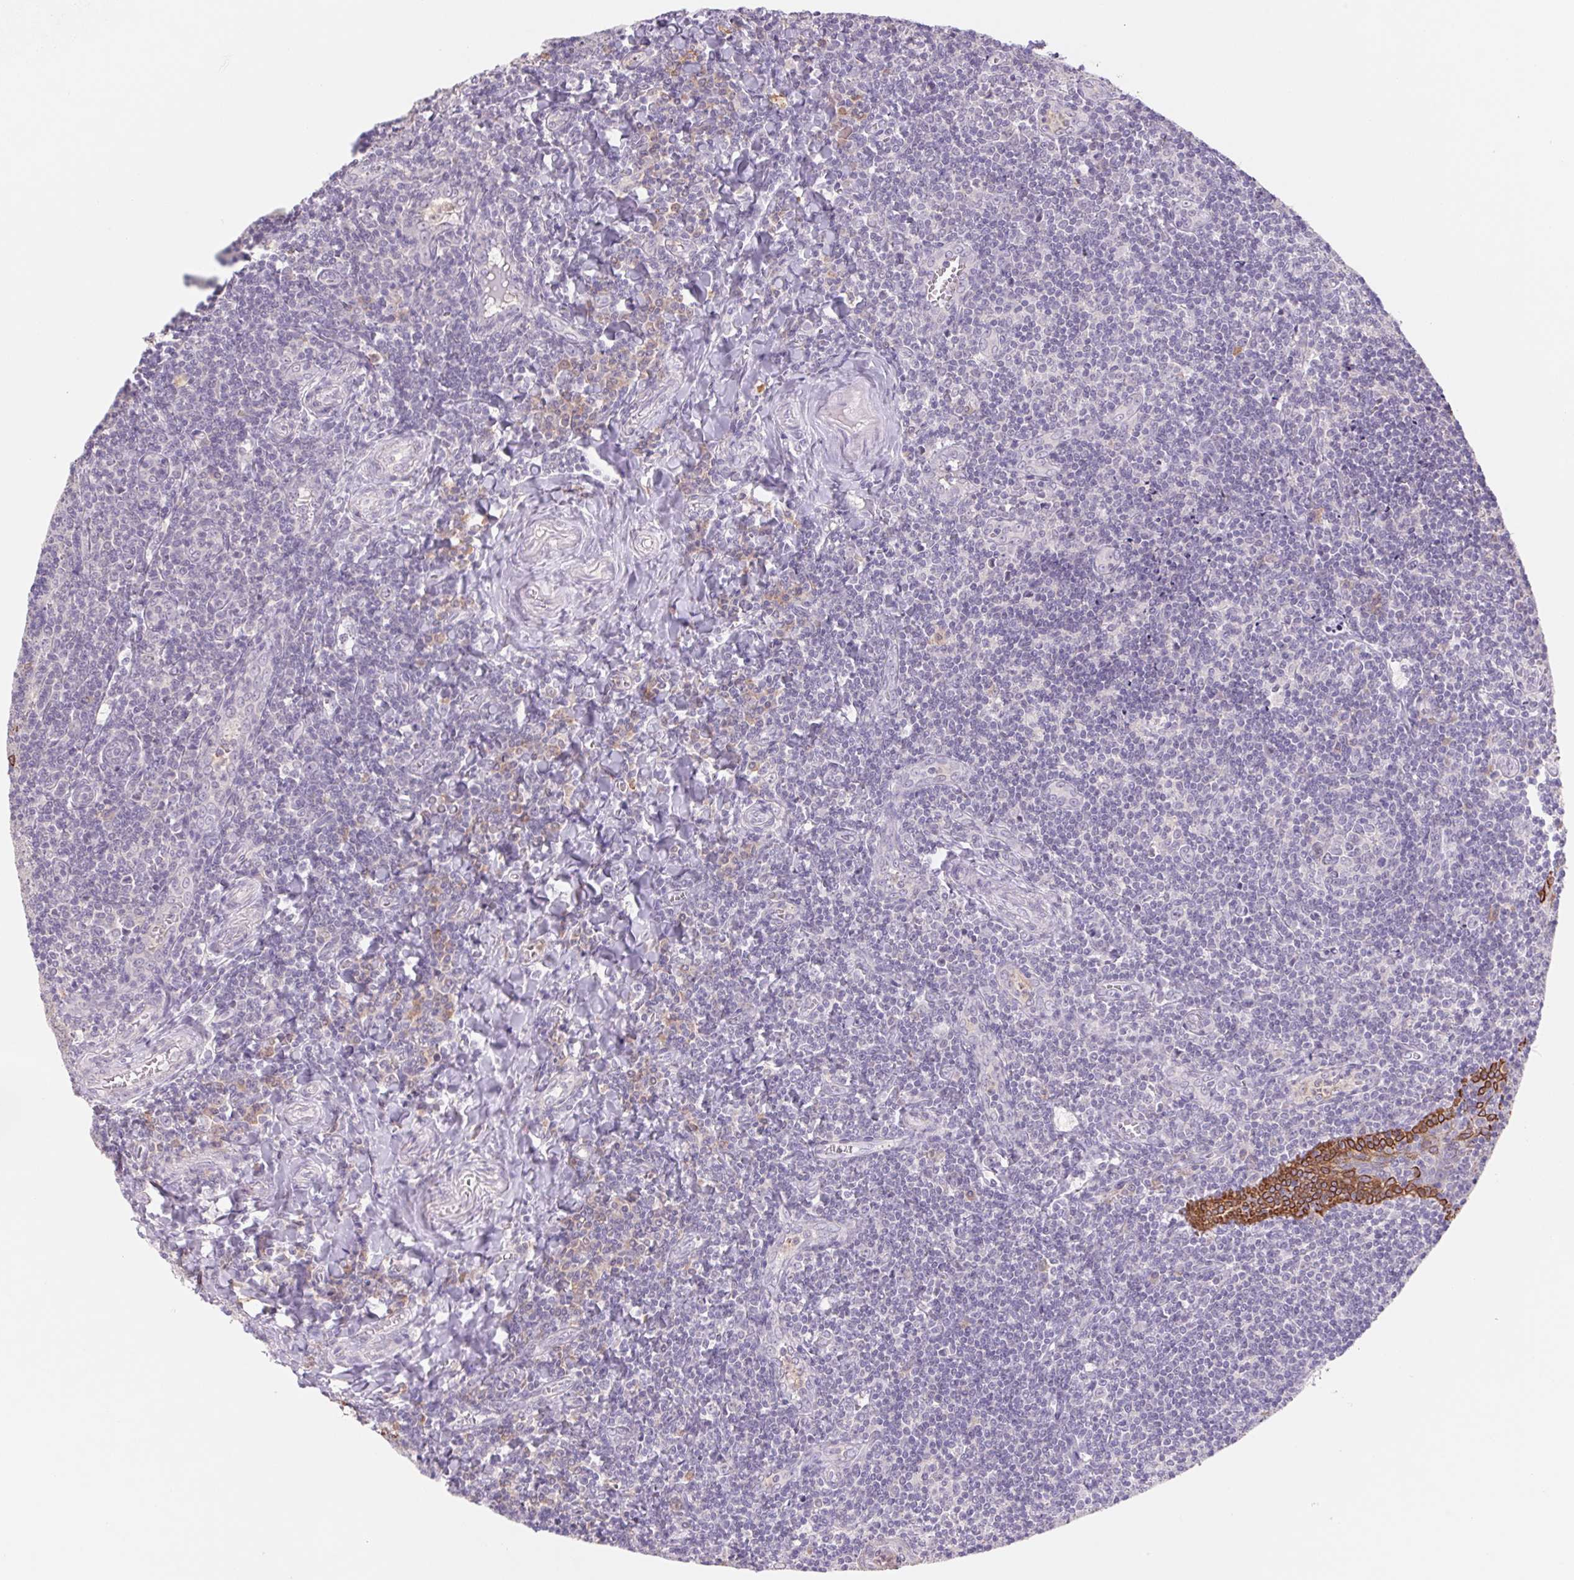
{"staining": {"intensity": "negative", "quantity": "none", "location": "none"}, "tissue": "tonsil", "cell_type": "Germinal center cells", "image_type": "normal", "snomed": [{"axis": "morphology", "description": "Normal tissue, NOS"}, {"axis": "morphology", "description": "Inflammation, NOS"}, {"axis": "topography", "description": "Tonsil"}], "caption": "This is an immunohistochemistry (IHC) image of benign human tonsil. There is no positivity in germinal center cells.", "gene": "PNMA8B", "patient": {"sex": "female", "age": 31}}